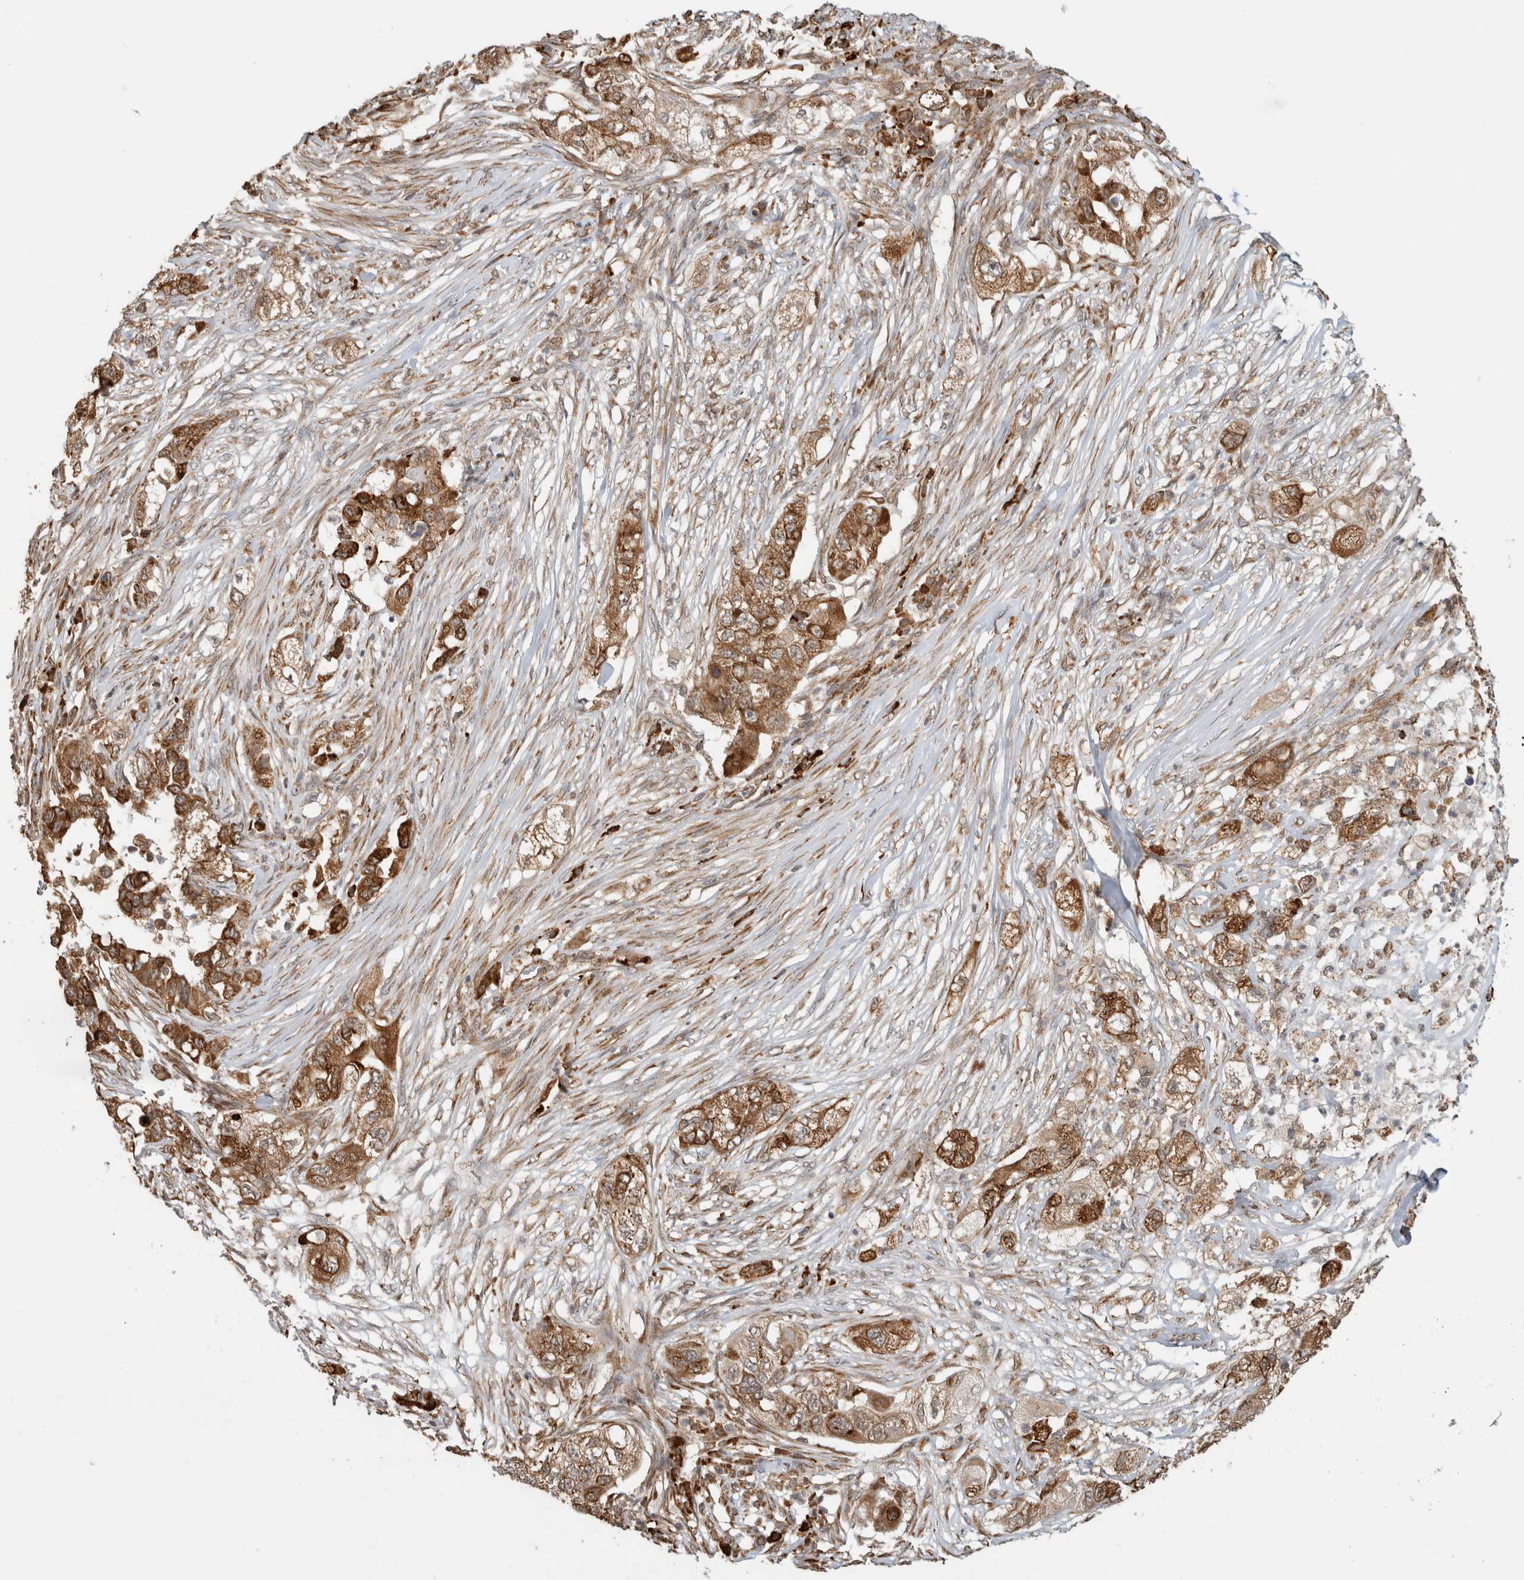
{"staining": {"intensity": "moderate", "quantity": ">75%", "location": "cytoplasmic/membranous"}, "tissue": "pancreatic cancer", "cell_type": "Tumor cells", "image_type": "cancer", "snomed": [{"axis": "morphology", "description": "Adenocarcinoma, NOS"}, {"axis": "topography", "description": "Pancreas"}], "caption": "Pancreatic cancer (adenocarcinoma) stained with immunohistochemistry (IHC) displays moderate cytoplasmic/membranous expression in approximately >75% of tumor cells. (IHC, brightfield microscopy, high magnification).", "gene": "MS4A7", "patient": {"sex": "female", "age": 78}}